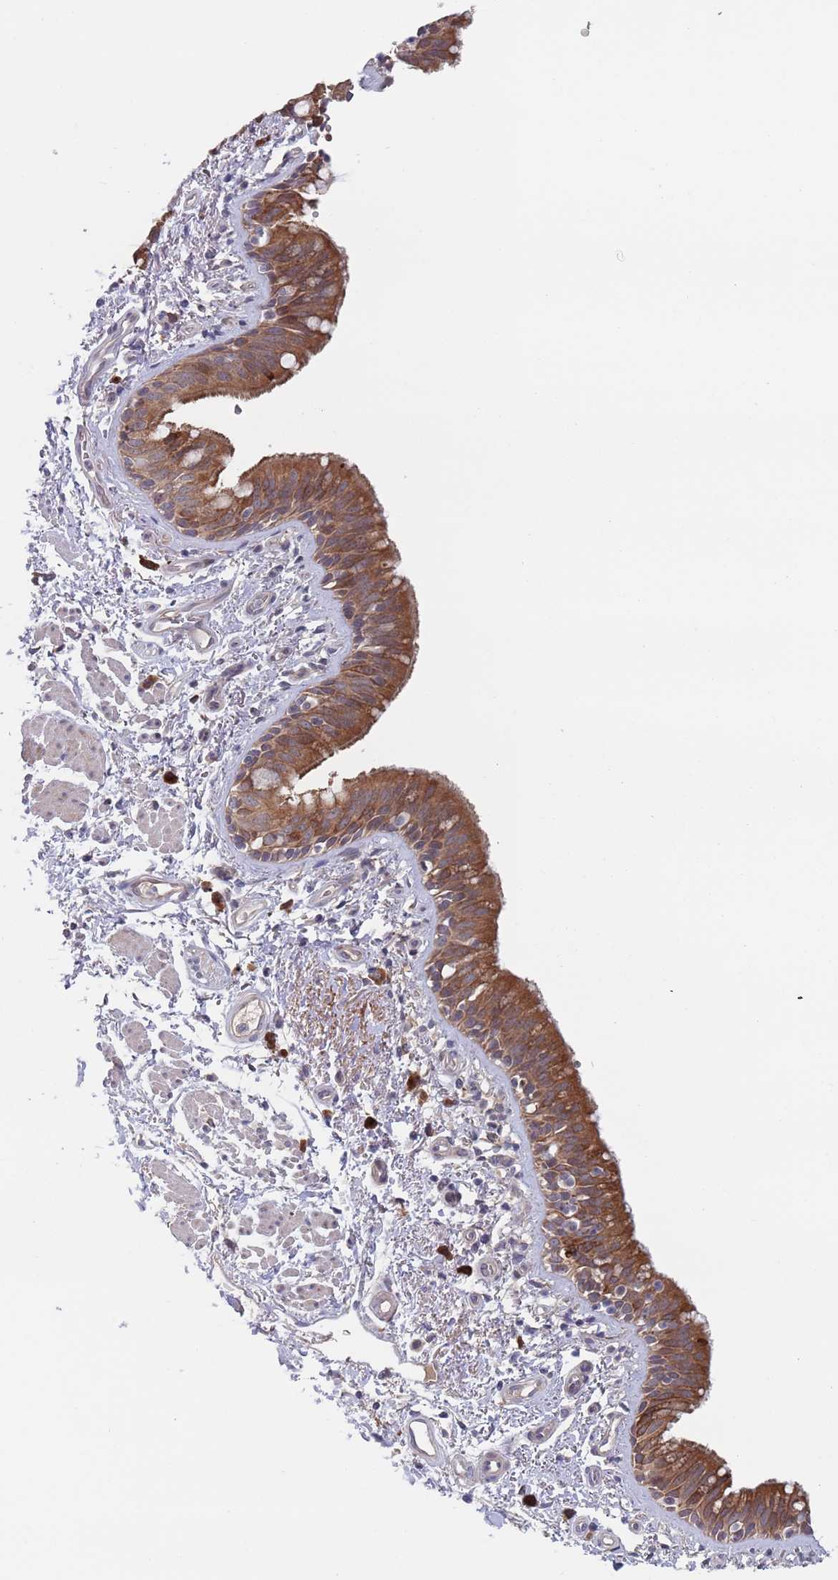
{"staining": {"intensity": "strong", "quantity": ">75%", "location": "cytoplasmic/membranous"}, "tissue": "bronchus", "cell_type": "Respiratory epithelial cells", "image_type": "normal", "snomed": [{"axis": "morphology", "description": "Normal tissue, NOS"}, {"axis": "morphology", "description": "Neoplasm, uncertain whether benign or malignant"}, {"axis": "topography", "description": "Bronchus"}, {"axis": "topography", "description": "Lung"}], "caption": "This is a histology image of IHC staining of unremarkable bronchus, which shows strong expression in the cytoplasmic/membranous of respiratory epithelial cells.", "gene": "ZNF140", "patient": {"sex": "male", "age": 55}}